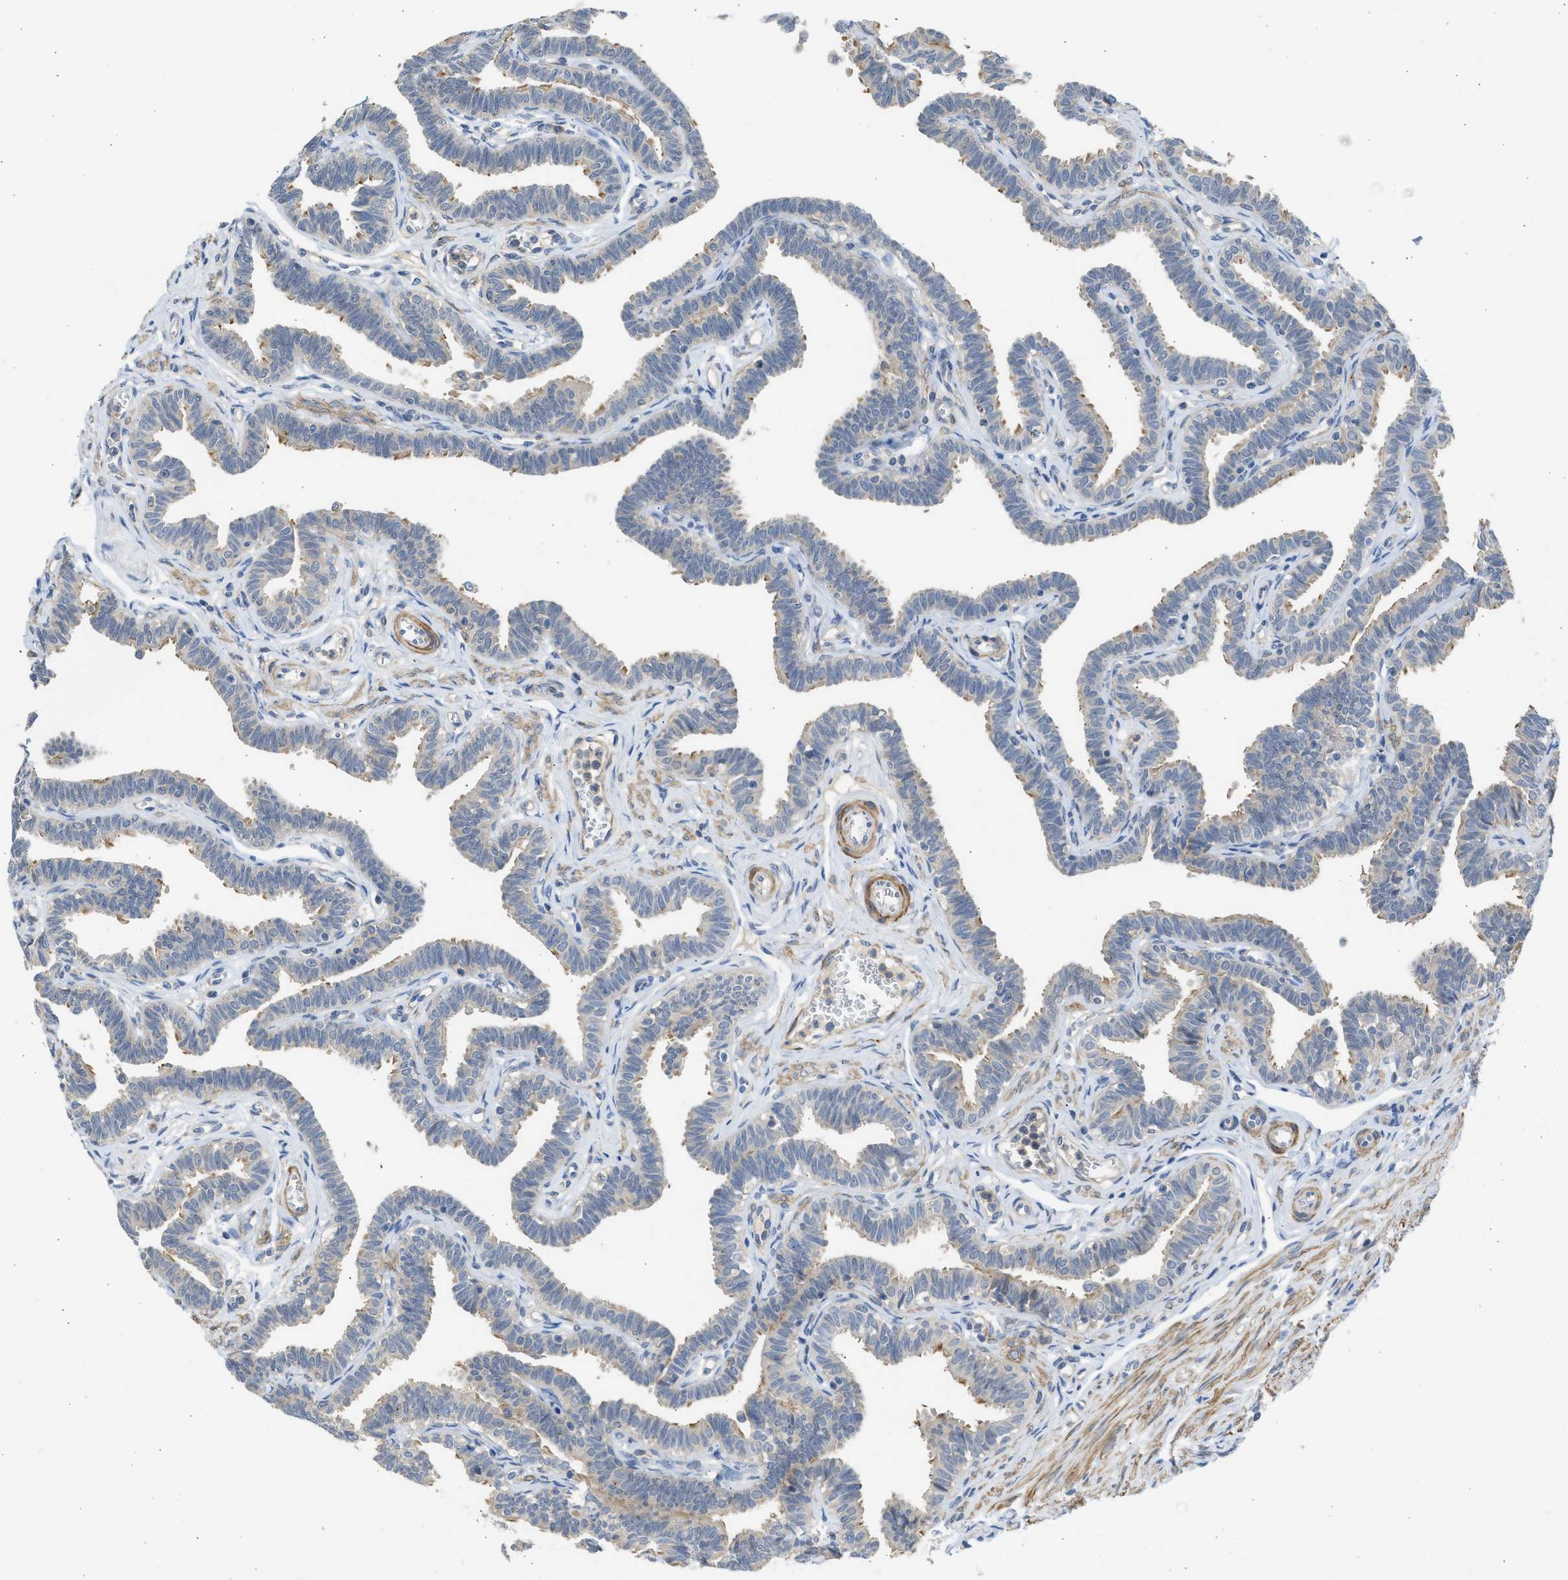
{"staining": {"intensity": "negative", "quantity": "none", "location": "none"}, "tissue": "fallopian tube", "cell_type": "Glandular cells", "image_type": "normal", "snomed": [{"axis": "morphology", "description": "Normal tissue, NOS"}, {"axis": "topography", "description": "Fallopian tube"}, {"axis": "topography", "description": "Ovary"}], "caption": "Micrograph shows no protein expression in glandular cells of benign fallopian tube.", "gene": "PCNX3", "patient": {"sex": "female", "age": 23}}